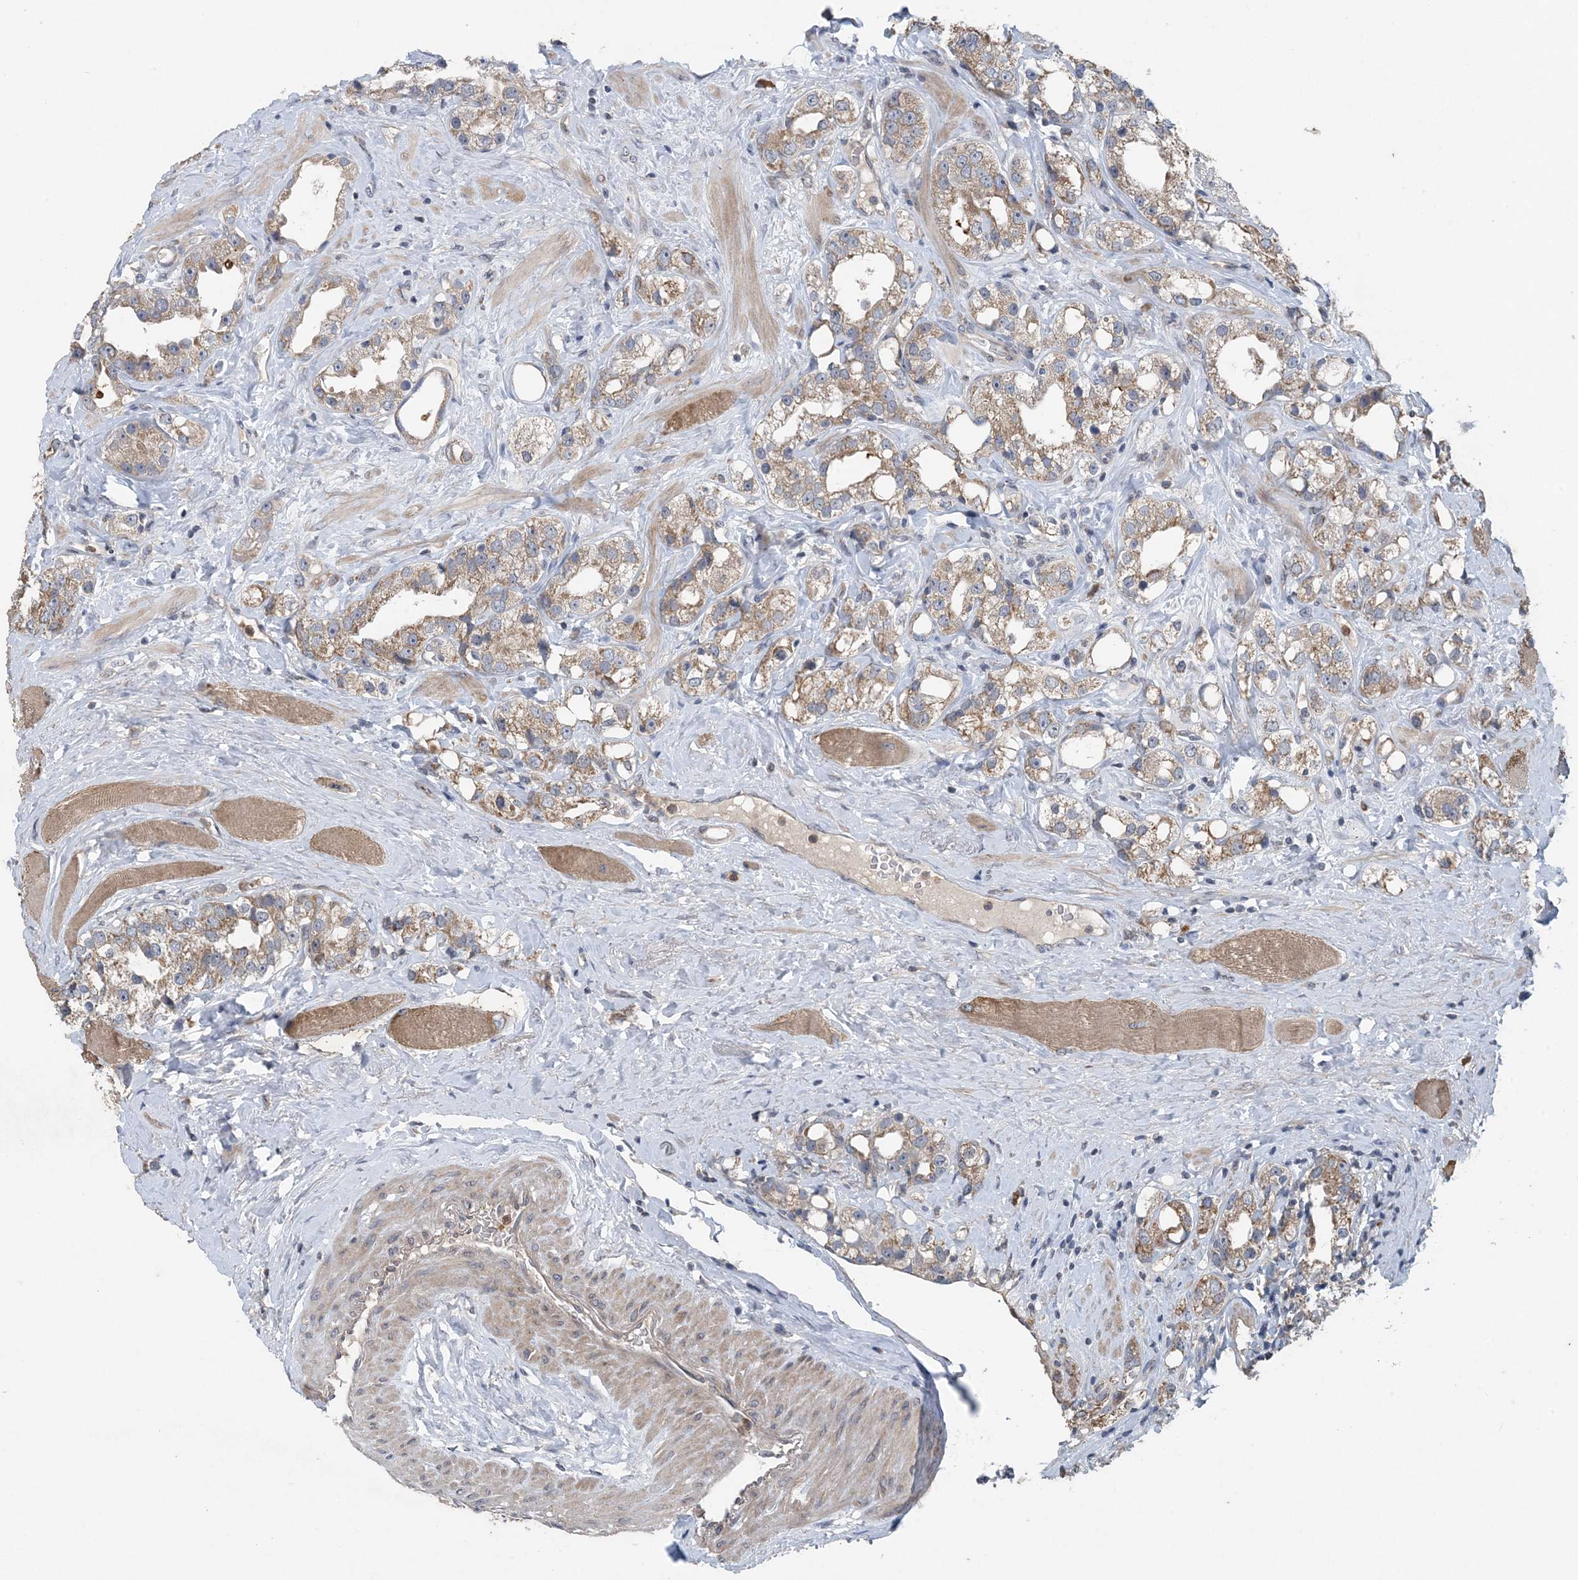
{"staining": {"intensity": "weak", "quantity": ">75%", "location": "cytoplasmic/membranous"}, "tissue": "prostate cancer", "cell_type": "Tumor cells", "image_type": "cancer", "snomed": [{"axis": "morphology", "description": "Adenocarcinoma, NOS"}, {"axis": "topography", "description": "Prostate"}], "caption": "Weak cytoplasmic/membranous protein expression is present in about >75% of tumor cells in prostate cancer (adenocarcinoma).", "gene": "MYO9B", "patient": {"sex": "male", "age": 79}}